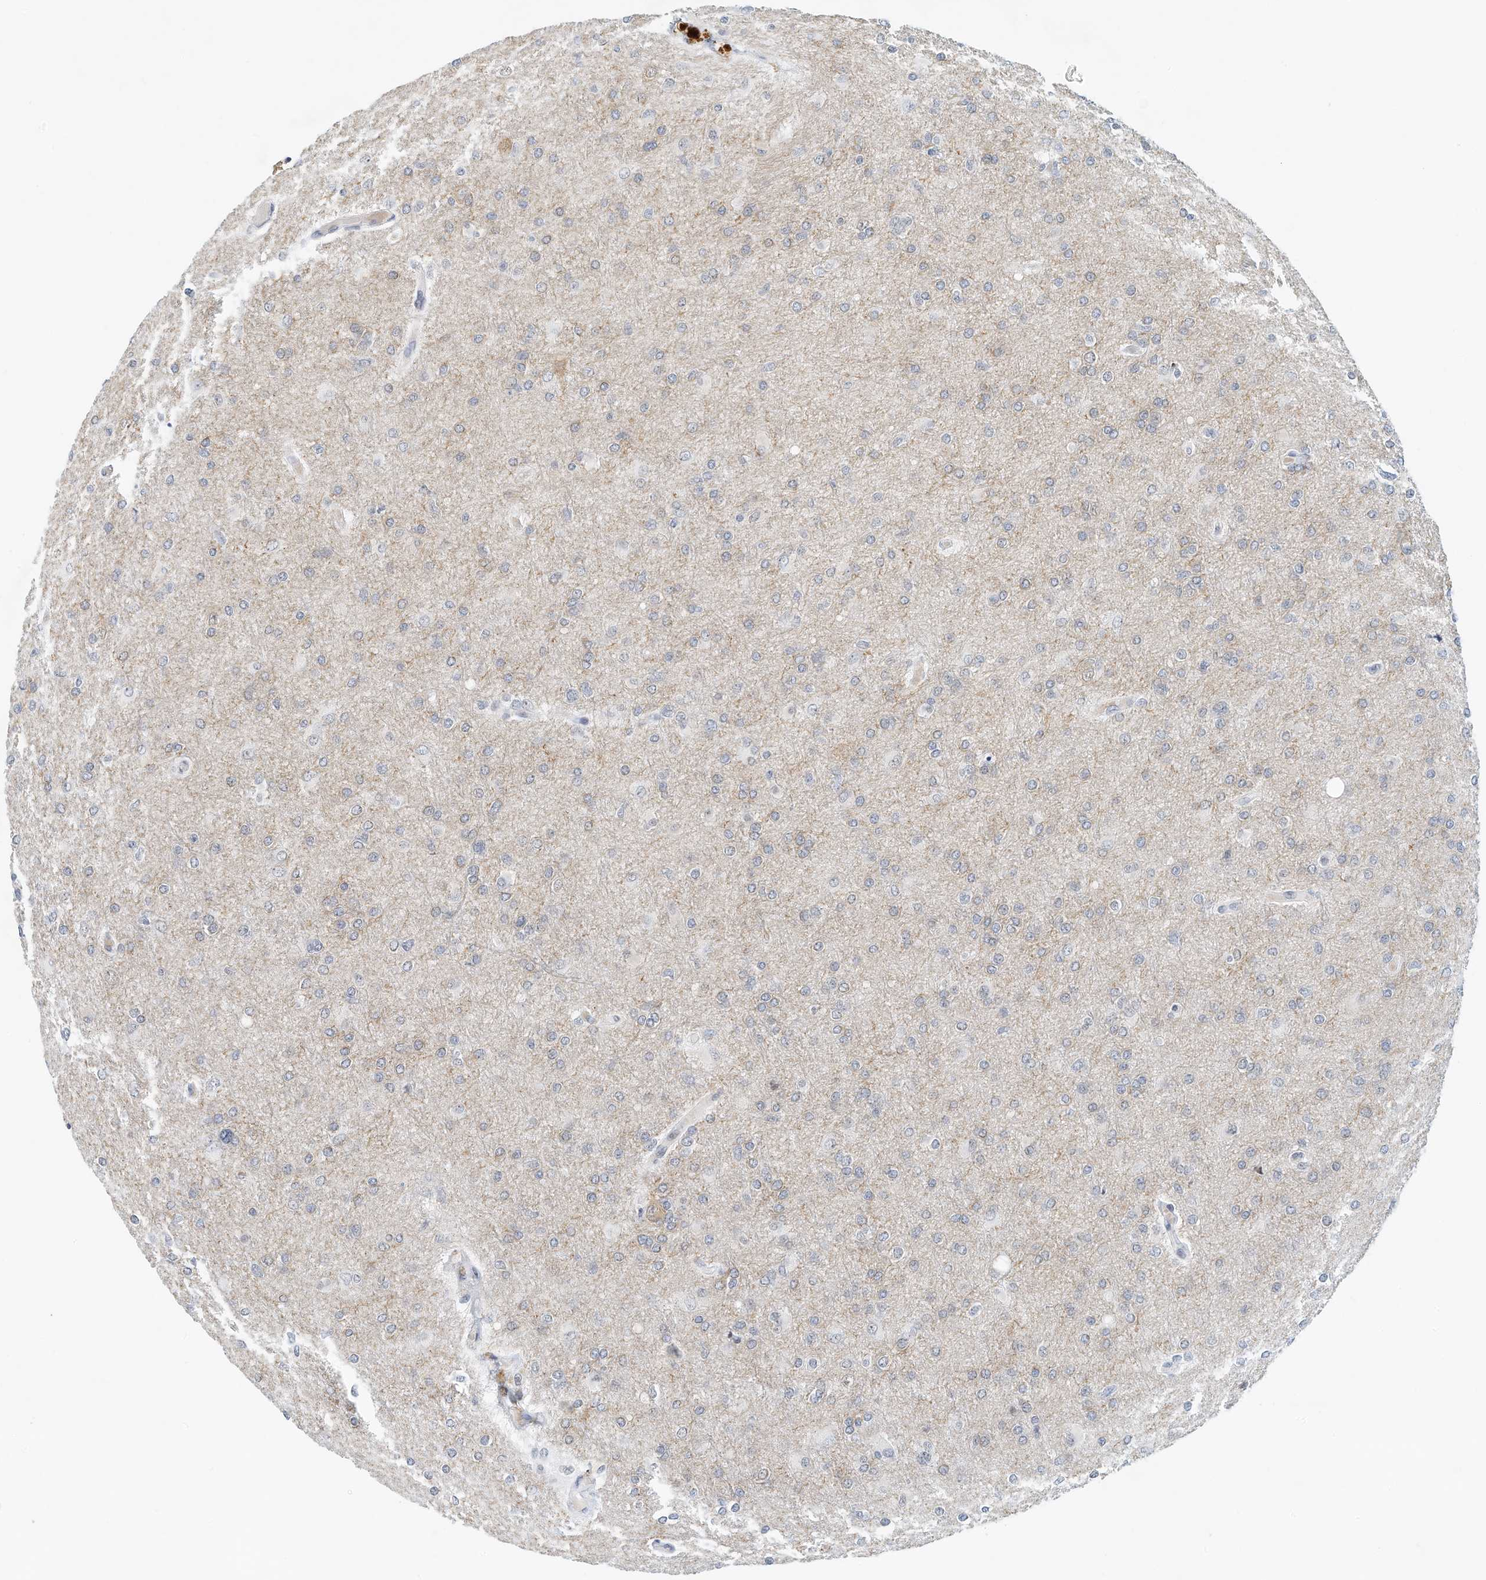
{"staining": {"intensity": "negative", "quantity": "none", "location": "none"}, "tissue": "glioma", "cell_type": "Tumor cells", "image_type": "cancer", "snomed": [{"axis": "morphology", "description": "Glioma, malignant, High grade"}, {"axis": "topography", "description": "Cerebral cortex"}], "caption": "Immunohistochemical staining of human malignant glioma (high-grade) exhibits no significant staining in tumor cells.", "gene": "ARHGAP28", "patient": {"sex": "female", "age": 36}}